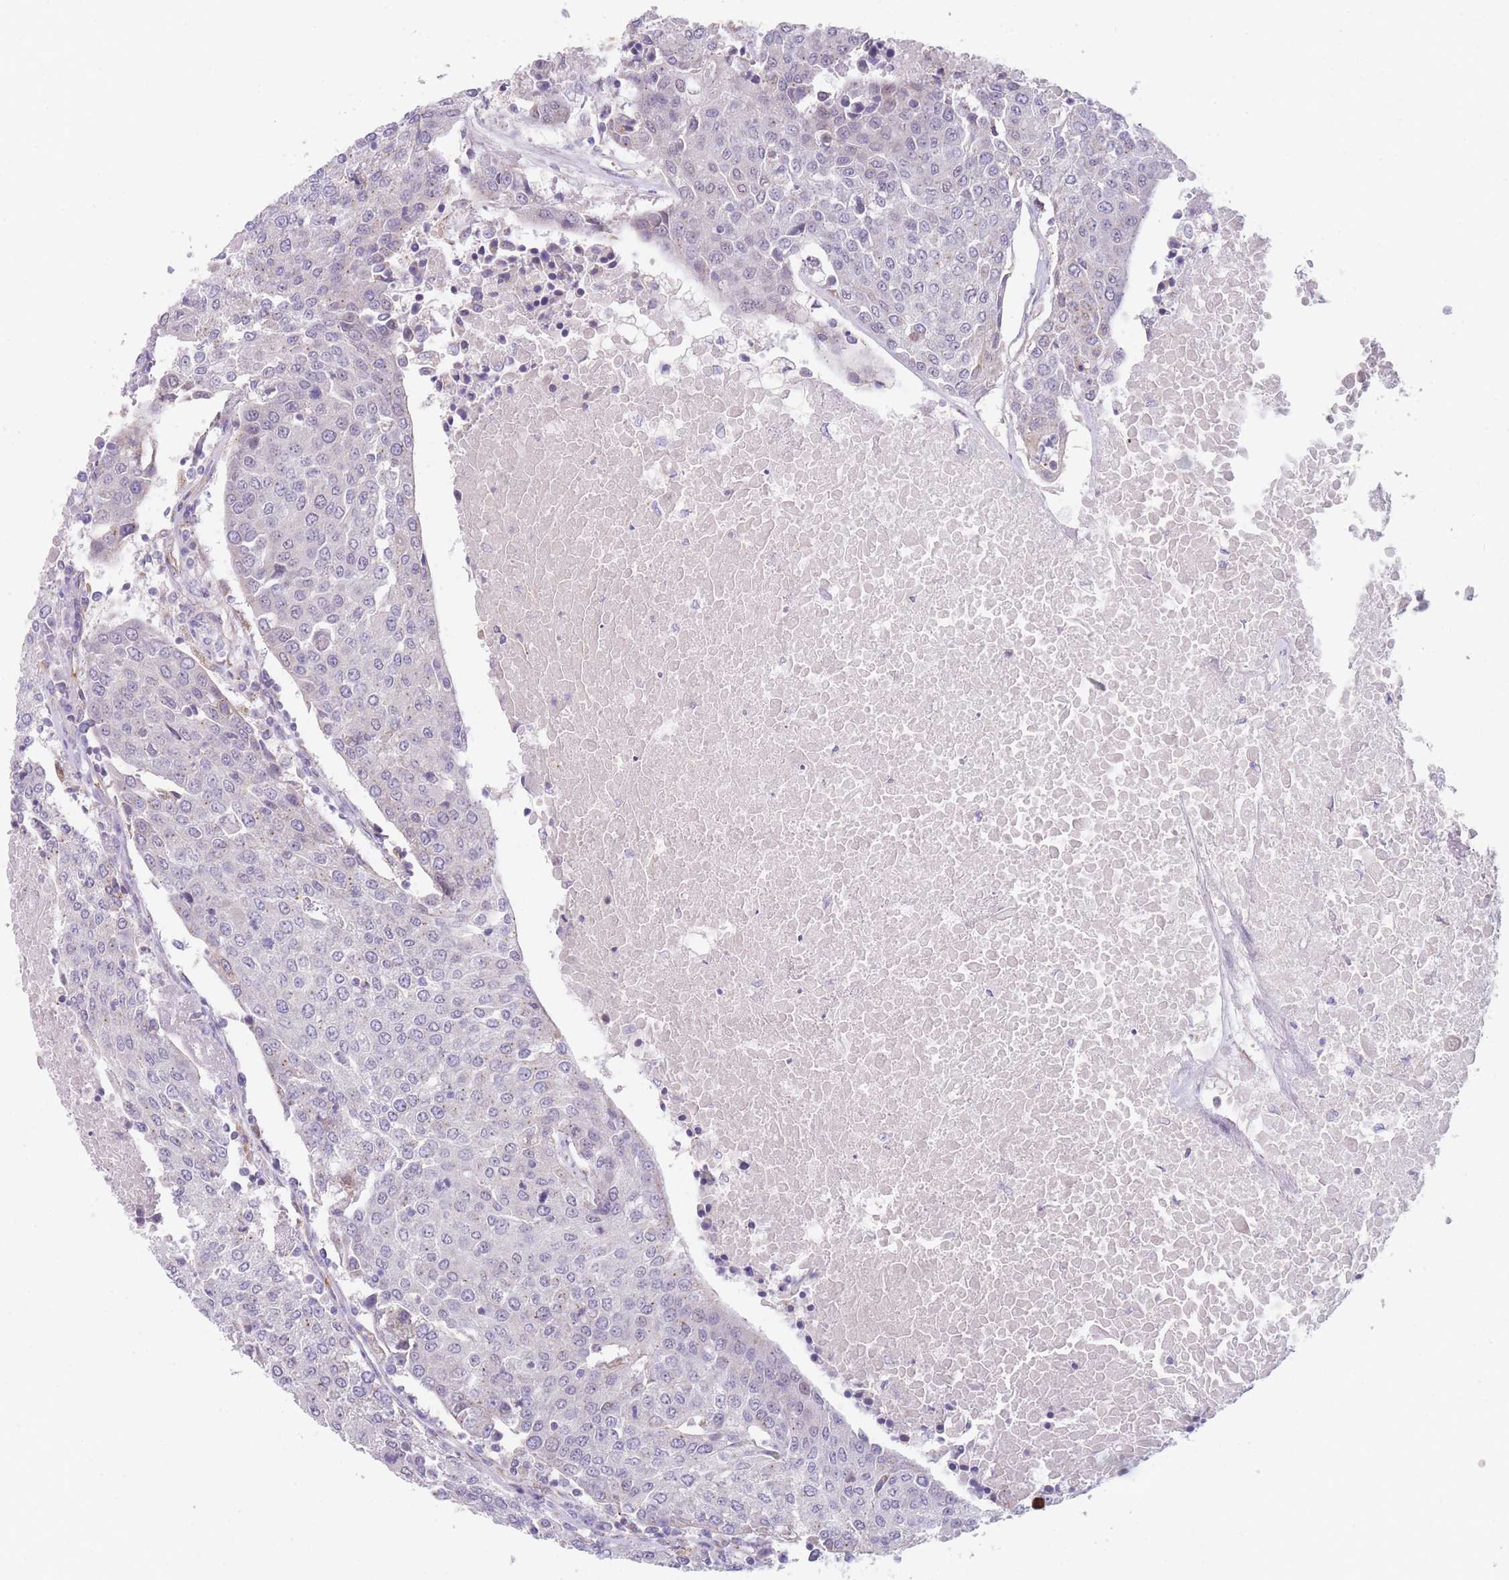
{"staining": {"intensity": "negative", "quantity": "none", "location": "none"}, "tissue": "urothelial cancer", "cell_type": "Tumor cells", "image_type": "cancer", "snomed": [{"axis": "morphology", "description": "Urothelial carcinoma, High grade"}, {"axis": "topography", "description": "Urinary bladder"}], "caption": "Micrograph shows no significant protein expression in tumor cells of urothelial carcinoma (high-grade).", "gene": "SMPD4", "patient": {"sex": "female", "age": 85}}